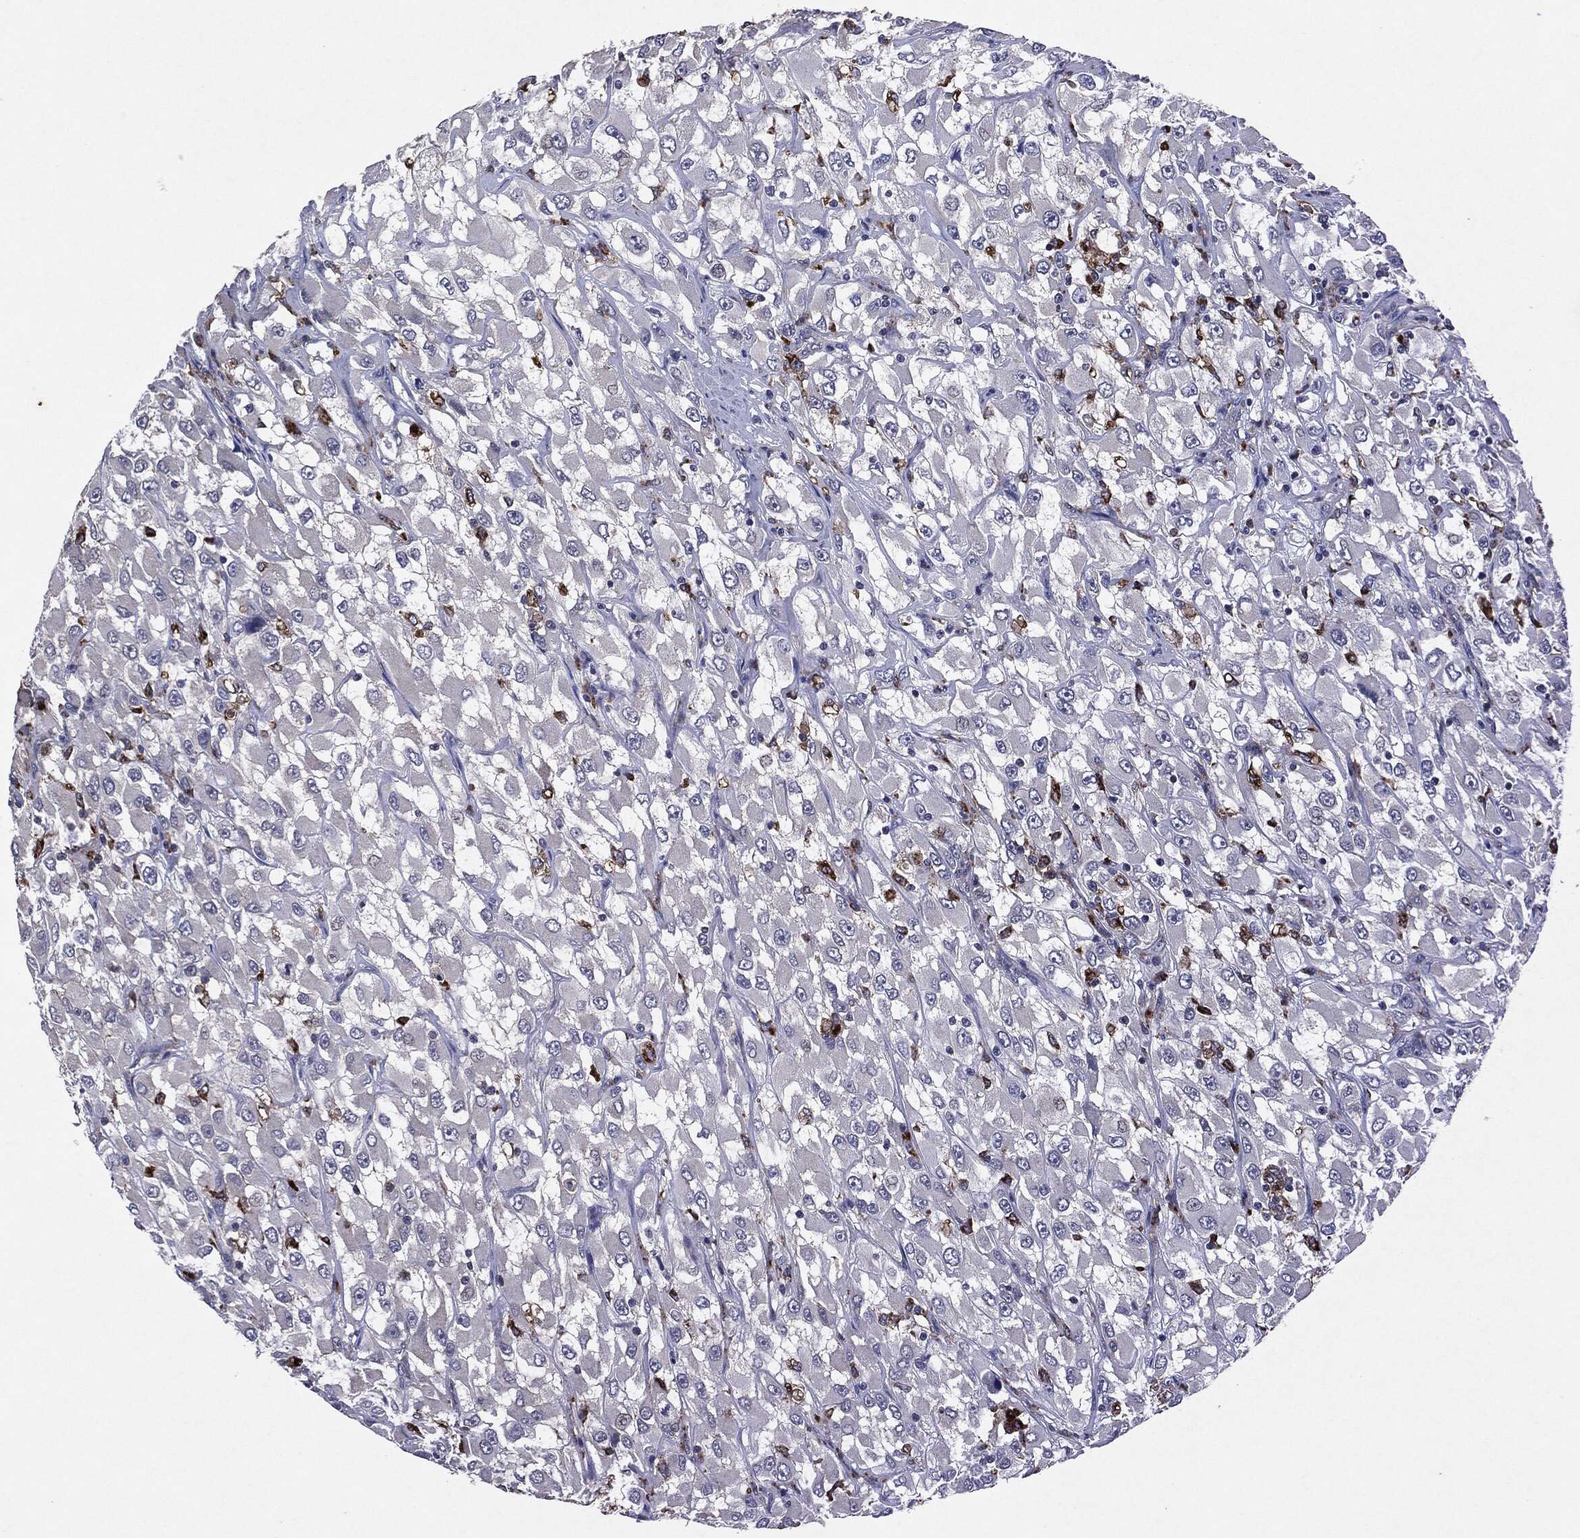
{"staining": {"intensity": "negative", "quantity": "none", "location": "none"}, "tissue": "renal cancer", "cell_type": "Tumor cells", "image_type": "cancer", "snomed": [{"axis": "morphology", "description": "Adenocarcinoma, NOS"}, {"axis": "topography", "description": "Kidney"}], "caption": "Adenocarcinoma (renal) stained for a protein using immunohistochemistry (IHC) reveals no expression tumor cells.", "gene": "SLC31A2", "patient": {"sex": "female", "age": 52}}